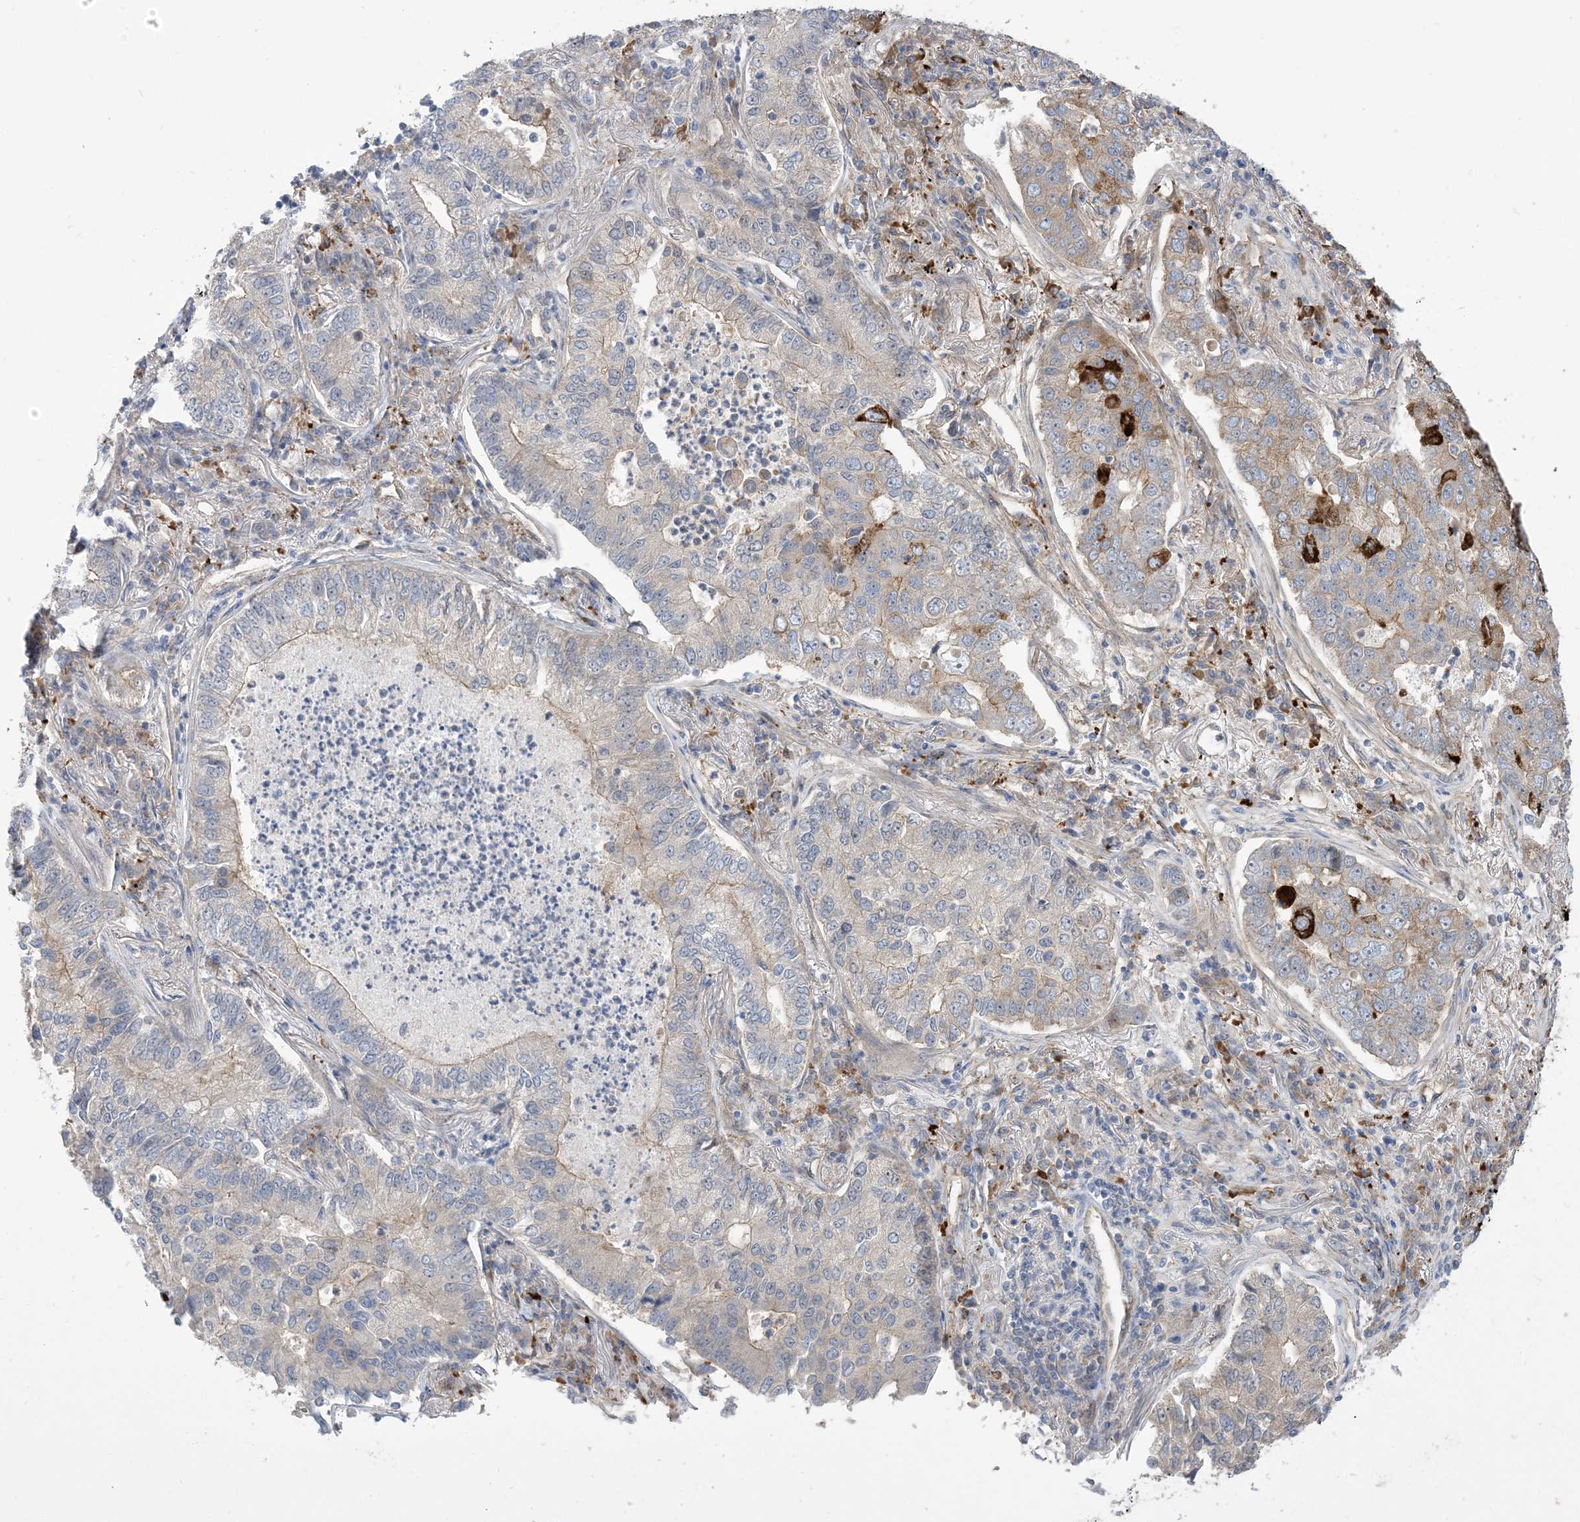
{"staining": {"intensity": "strong", "quantity": "<25%", "location": "cytoplasmic/membranous"}, "tissue": "lung cancer", "cell_type": "Tumor cells", "image_type": "cancer", "snomed": [{"axis": "morphology", "description": "Adenocarcinoma, NOS"}, {"axis": "topography", "description": "Lung"}], "caption": "Strong cytoplasmic/membranous positivity is seen in approximately <25% of tumor cells in adenocarcinoma (lung).", "gene": "AOC1", "patient": {"sex": "male", "age": 49}}